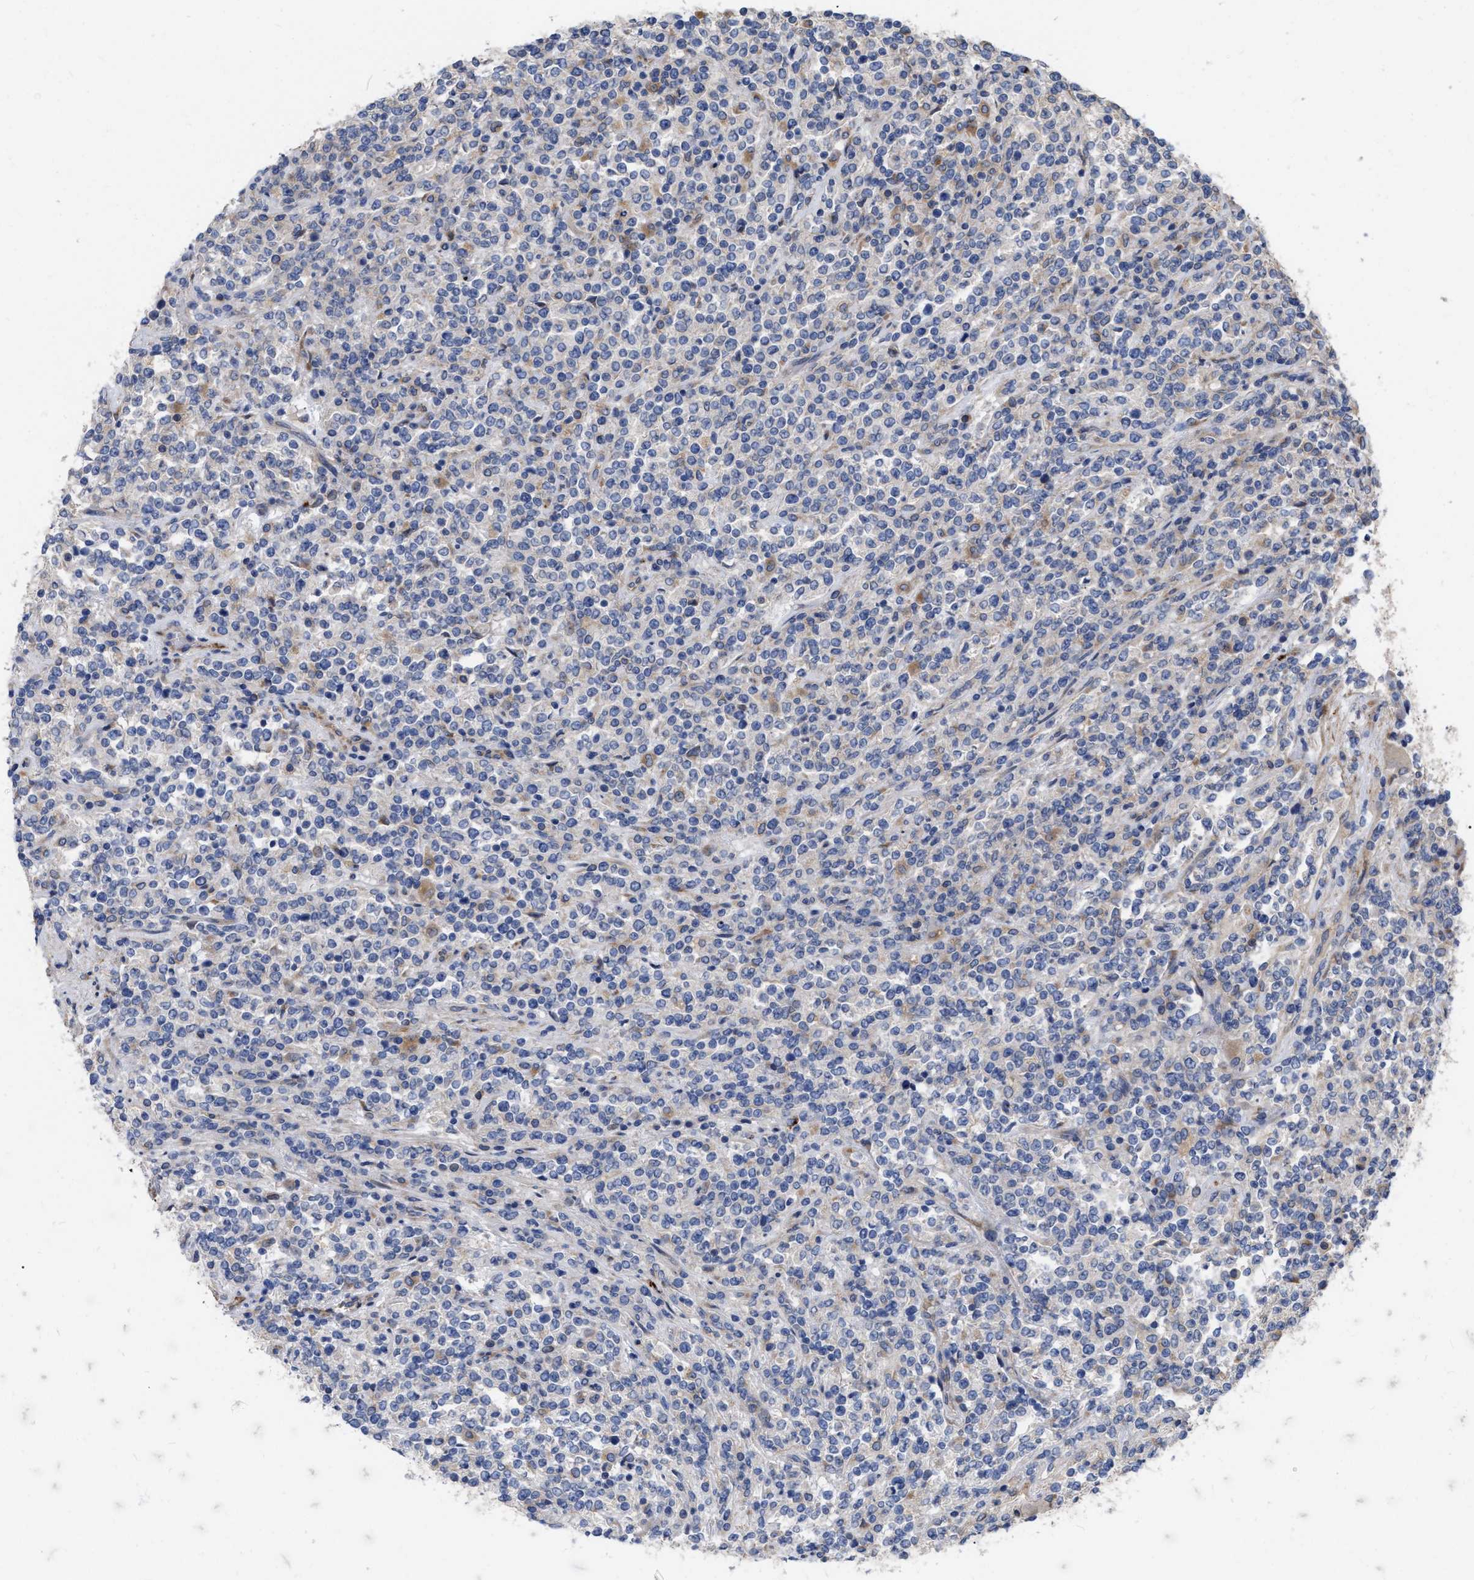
{"staining": {"intensity": "negative", "quantity": "none", "location": "none"}, "tissue": "lymphoma", "cell_type": "Tumor cells", "image_type": "cancer", "snomed": [{"axis": "morphology", "description": "Malignant lymphoma, non-Hodgkin's type, High grade"}, {"axis": "topography", "description": "Soft tissue"}], "caption": "IHC image of human lymphoma stained for a protein (brown), which shows no staining in tumor cells.", "gene": "MLST8", "patient": {"sex": "male", "age": 18}}